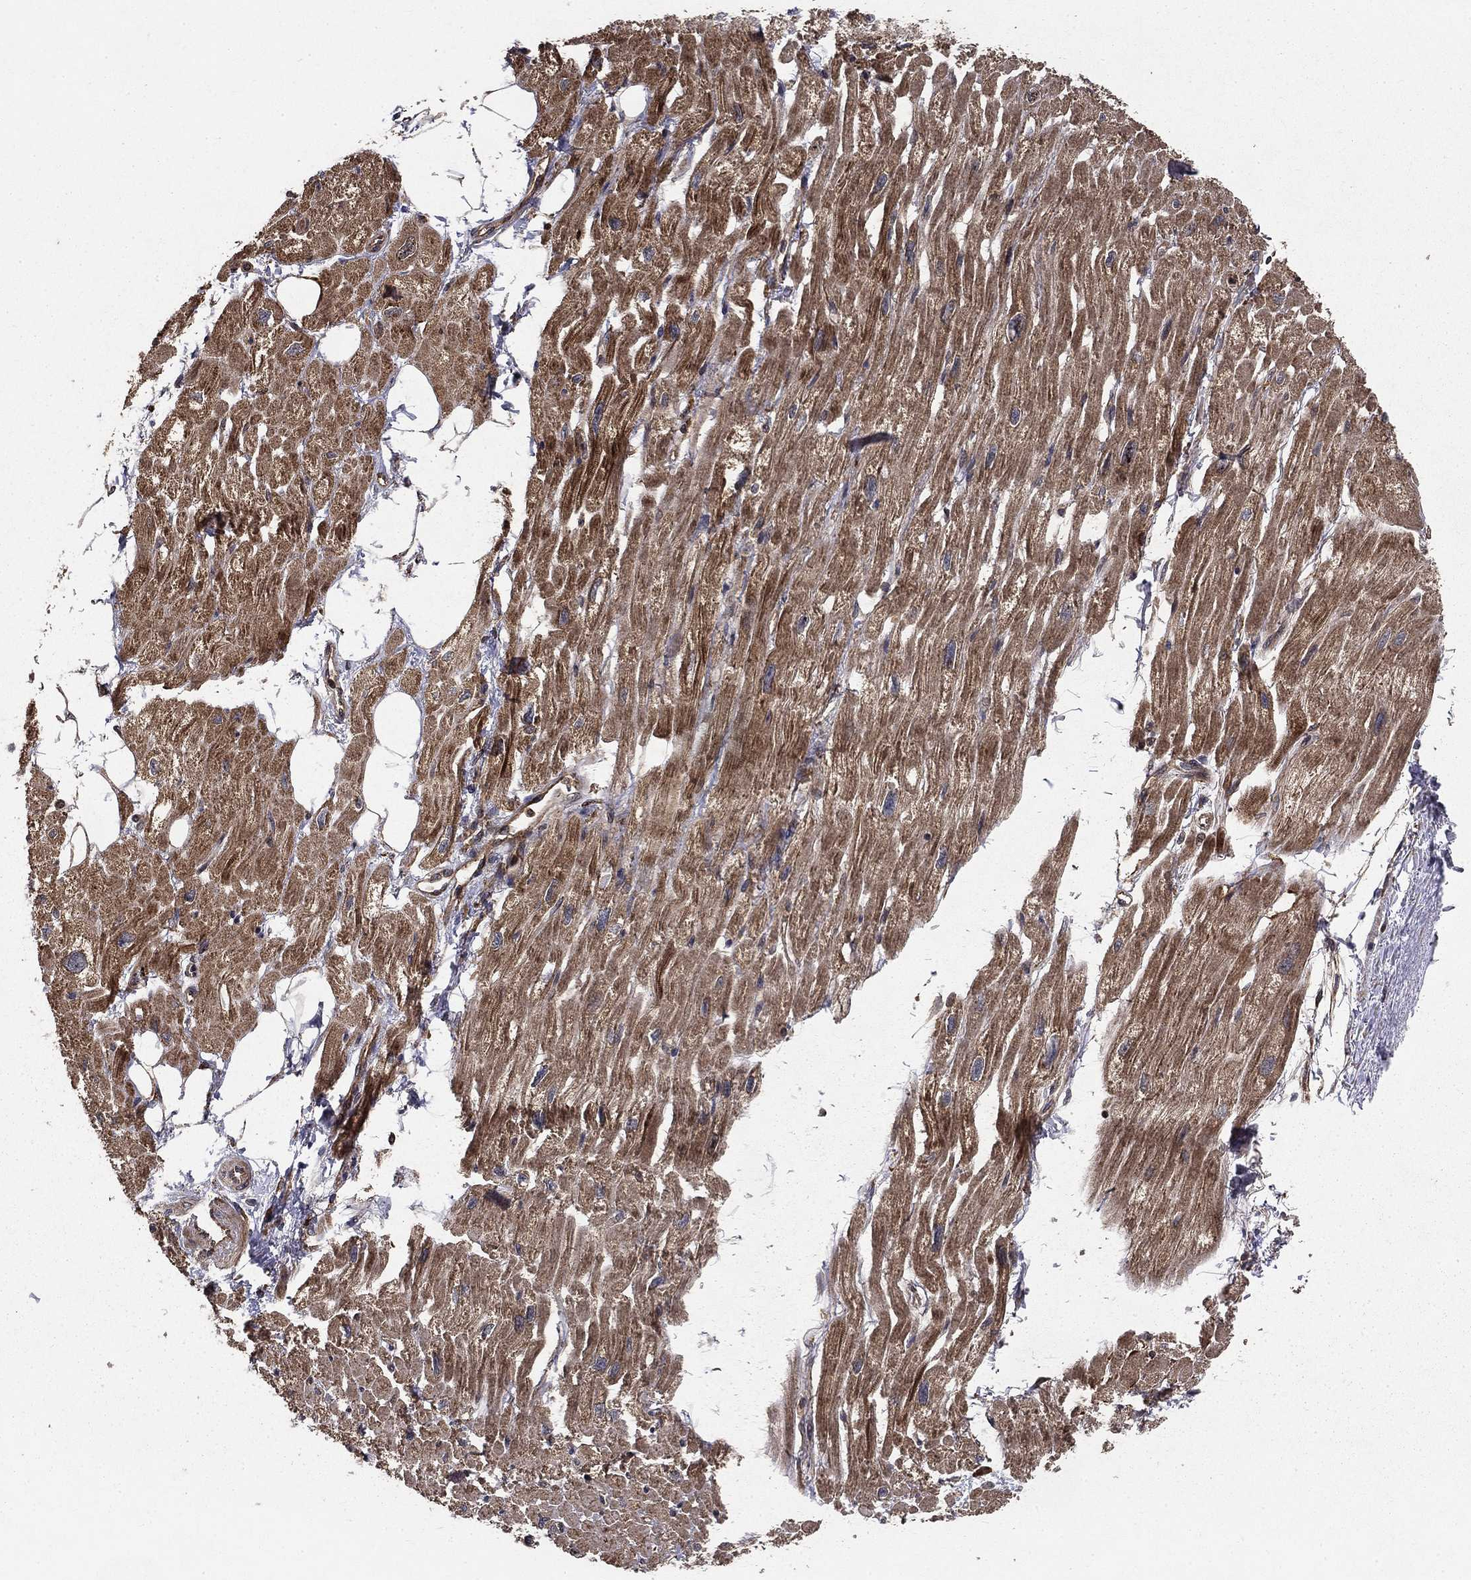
{"staining": {"intensity": "moderate", "quantity": "25%-75%", "location": "cytoplasmic/membranous"}, "tissue": "heart muscle", "cell_type": "Cardiomyocytes", "image_type": "normal", "snomed": [{"axis": "morphology", "description": "Normal tissue, NOS"}, {"axis": "topography", "description": "Heart"}], "caption": "Protein expression analysis of unremarkable heart muscle shows moderate cytoplasmic/membranous expression in about 25%-75% of cardiomyocytes.", "gene": "BABAM2", "patient": {"sex": "male", "age": 66}}